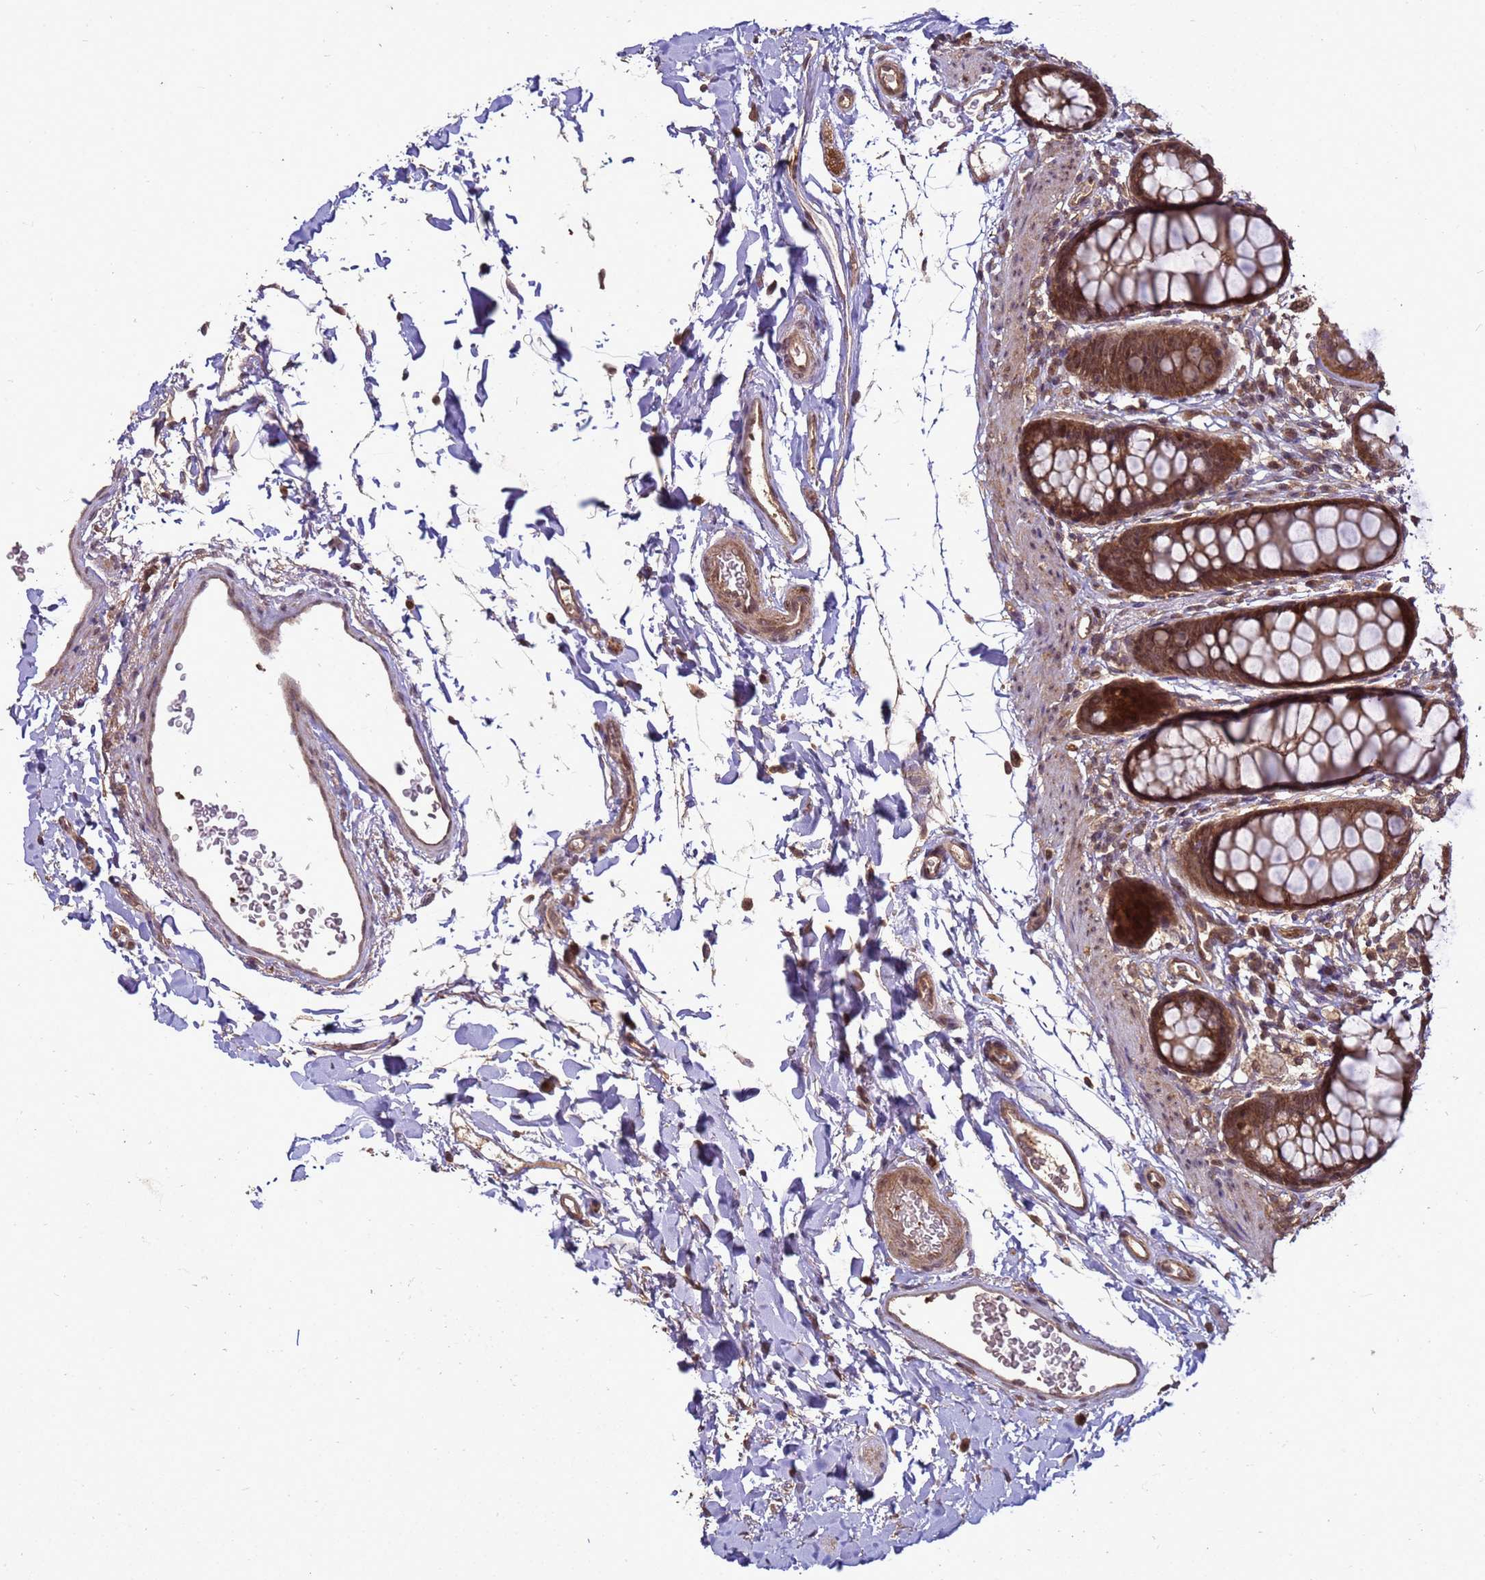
{"staining": {"intensity": "strong", "quantity": ">75%", "location": "cytoplasmic/membranous,nuclear"}, "tissue": "rectum", "cell_type": "Glandular cells", "image_type": "normal", "snomed": [{"axis": "morphology", "description": "Normal tissue, NOS"}, {"axis": "topography", "description": "Rectum"}], "caption": "Protein expression analysis of normal rectum shows strong cytoplasmic/membranous,nuclear staining in about >75% of glandular cells.", "gene": "CRBN", "patient": {"sex": "female", "age": 65}}